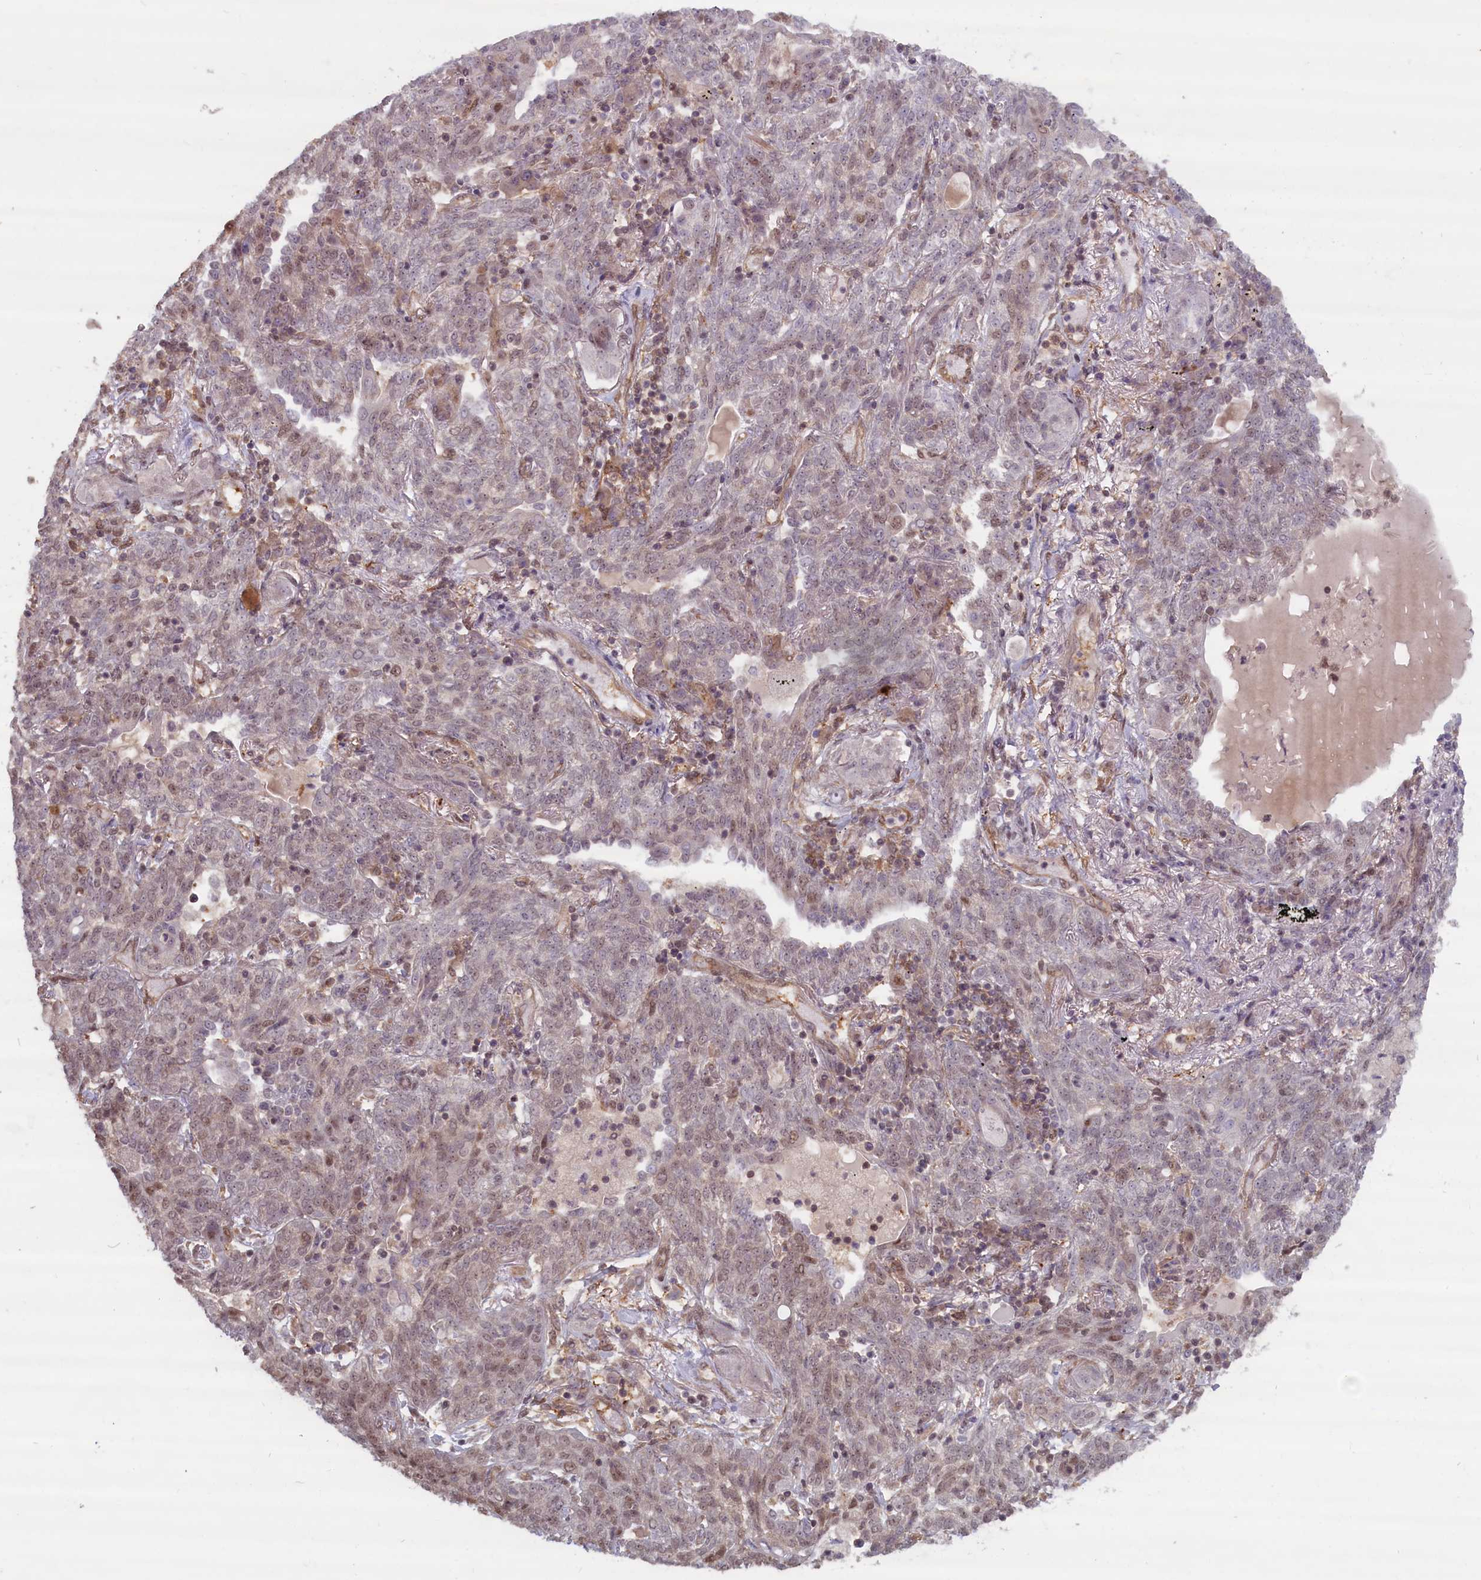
{"staining": {"intensity": "weak", "quantity": "25%-75%", "location": "nuclear"}, "tissue": "lung cancer", "cell_type": "Tumor cells", "image_type": "cancer", "snomed": [{"axis": "morphology", "description": "Squamous cell carcinoma, NOS"}, {"axis": "topography", "description": "Lung"}], "caption": "Lung squamous cell carcinoma stained for a protein (brown) shows weak nuclear positive expression in about 25%-75% of tumor cells.", "gene": "HIF3A", "patient": {"sex": "female", "age": 70}}